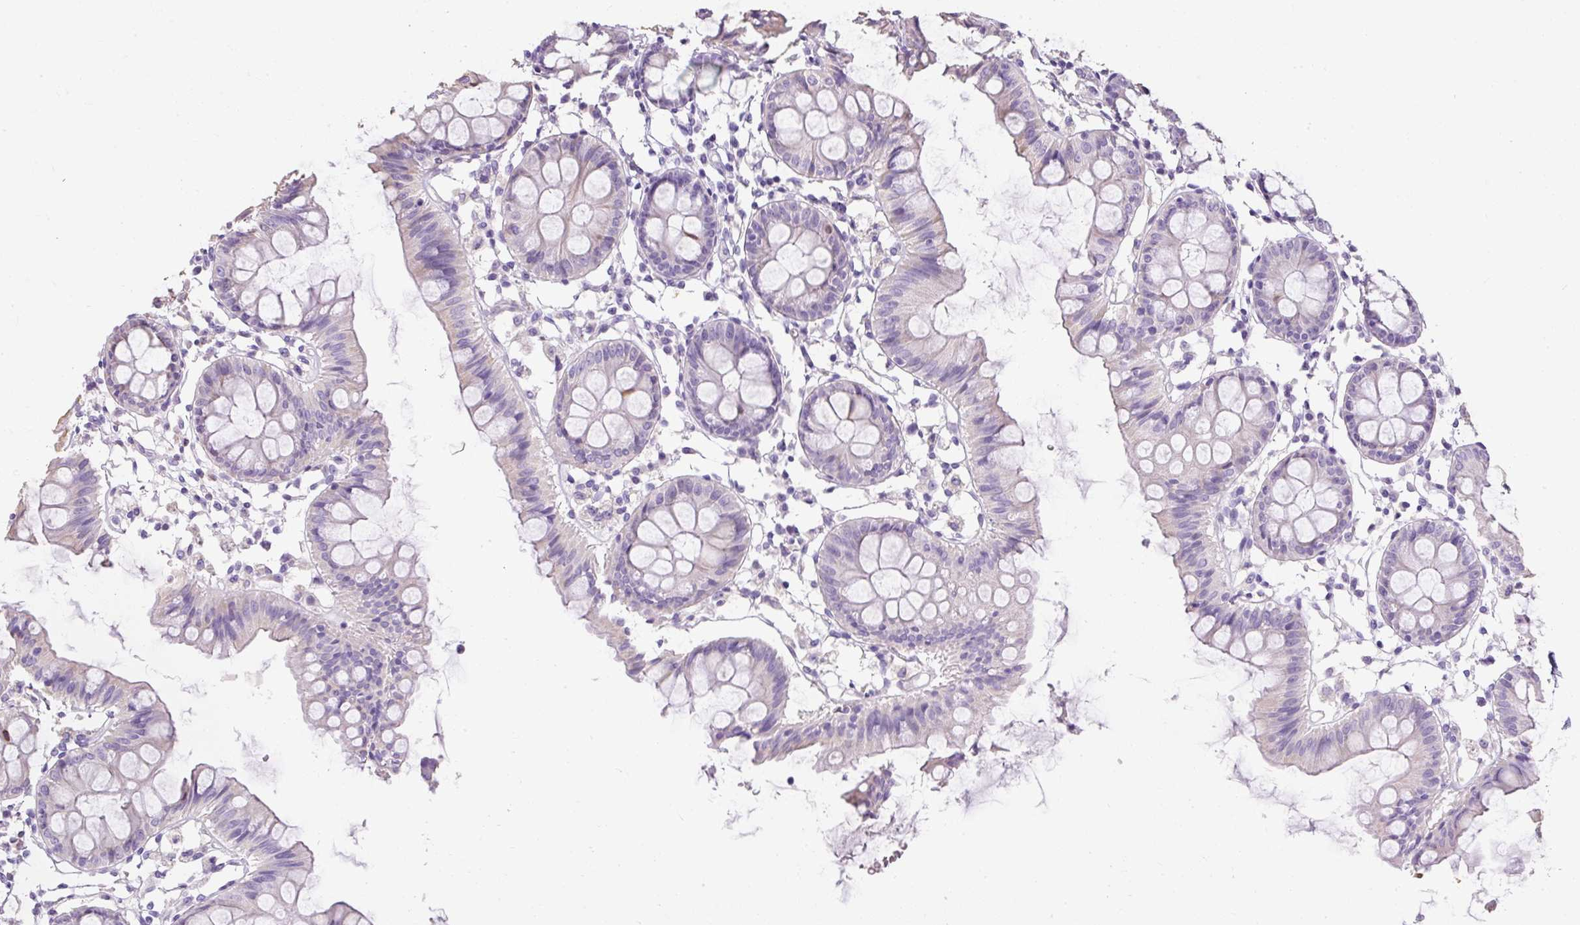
{"staining": {"intensity": "negative", "quantity": "none", "location": "none"}, "tissue": "colon", "cell_type": "Endothelial cells", "image_type": "normal", "snomed": [{"axis": "morphology", "description": "Normal tissue, NOS"}, {"axis": "topography", "description": "Colon"}], "caption": "This is an IHC photomicrograph of unremarkable human colon. There is no staining in endothelial cells.", "gene": "C2CD4C", "patient": {"sex": "female", "age": 84}}